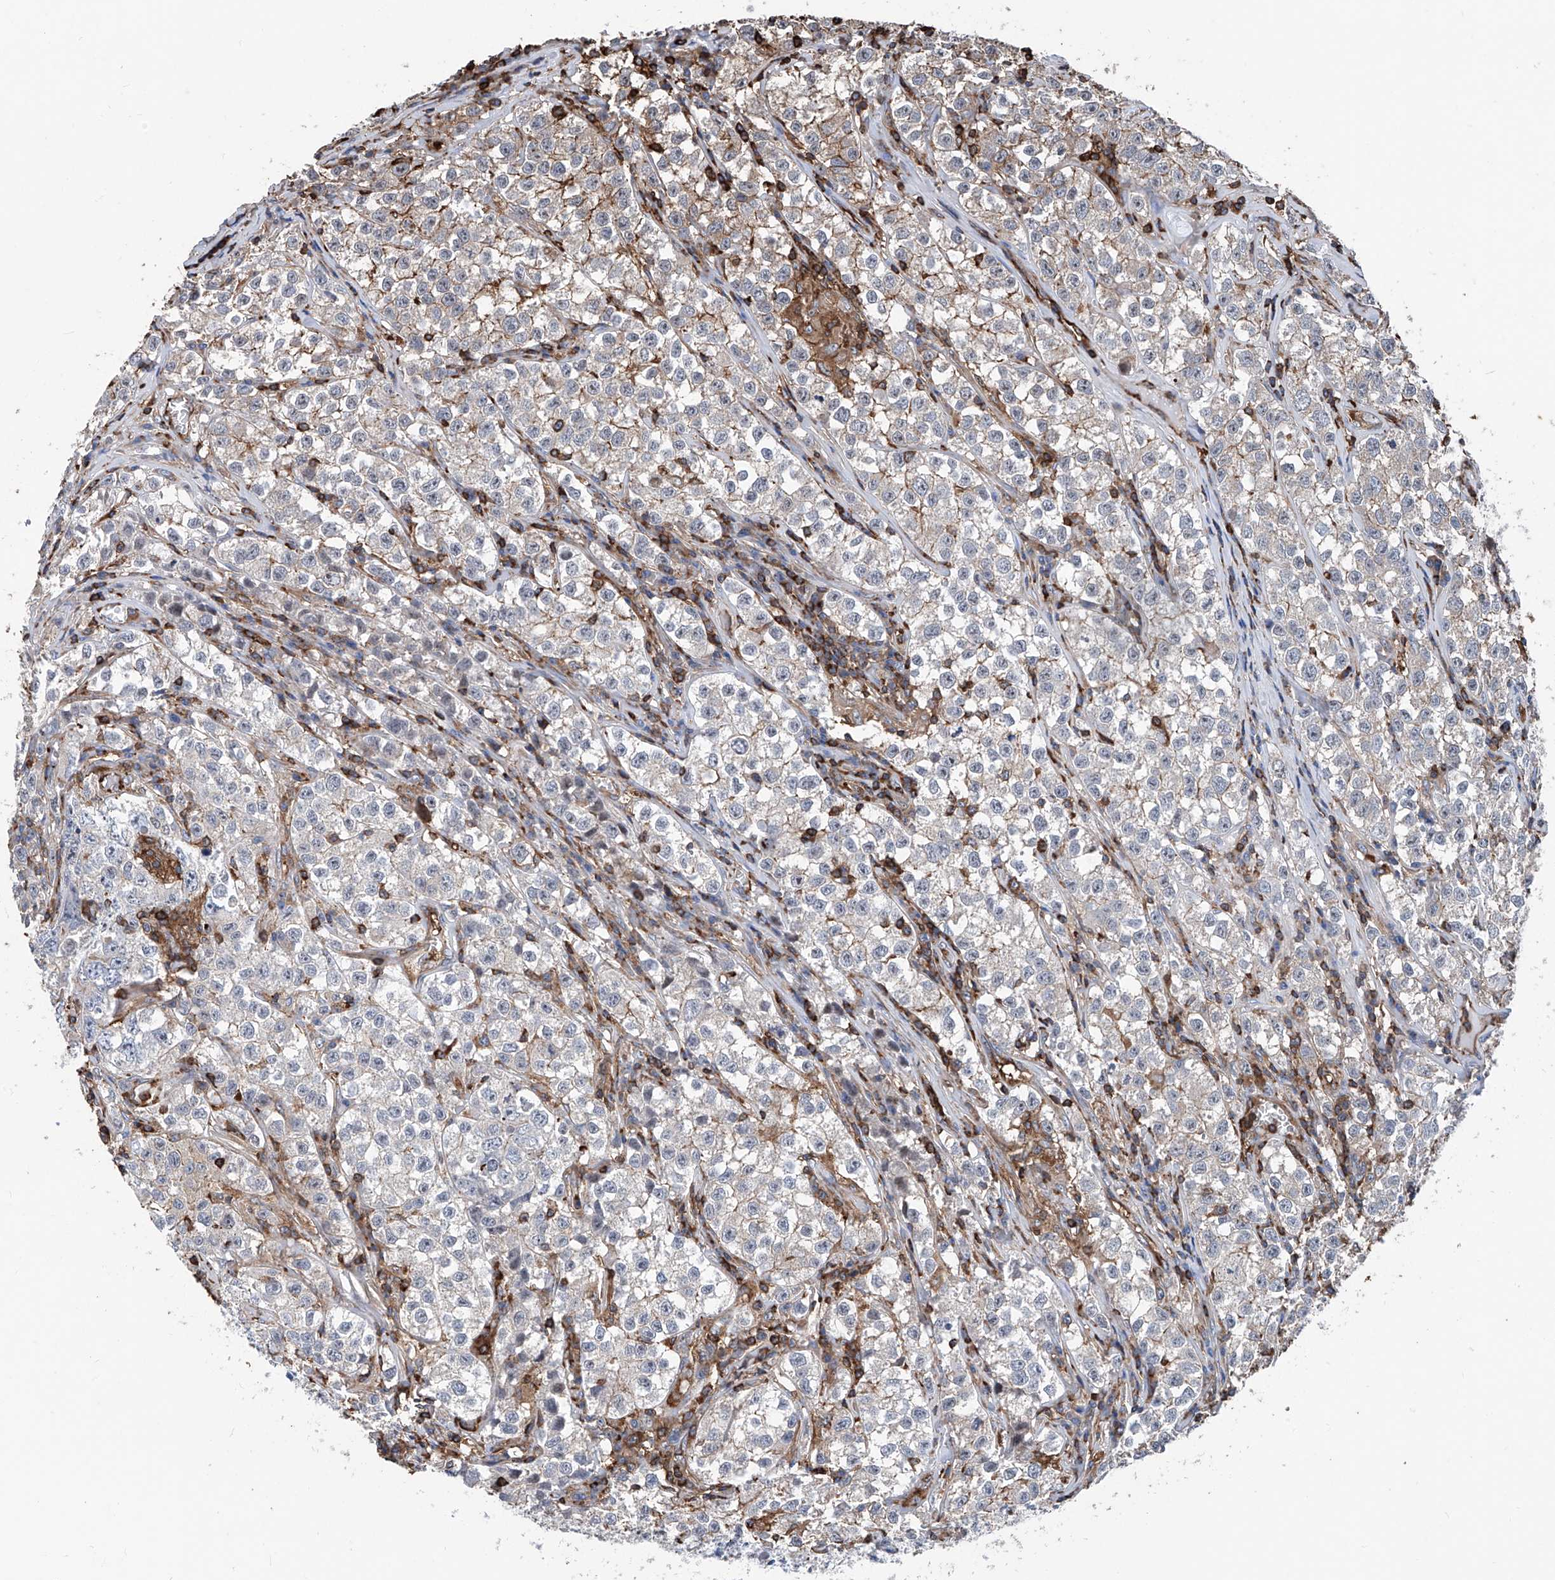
{"staining": {"intensity": "weak", "quantity": "<25%", "location": "cytoplasmic/membranous"}, "tissue": "testis cancer", "cell_type": "Tumor cells", "image_type": "cancer", "snomed": [{"axis": "morphology", "description": "Seminoma, NOS"}, {"axis": "morphology", "description": "Carcinoma, Embryonal, NOS"}, {"axis": "topography", "description": "Testis"}], "caption": "The image demonstrates no staining of tumor cells in testis cancer. (DAB immunohistochemistry visualized using brightfield microscopy, high magnification).", "gene": "ZNF484", "patient": {"sex": "male", "age": 43}}